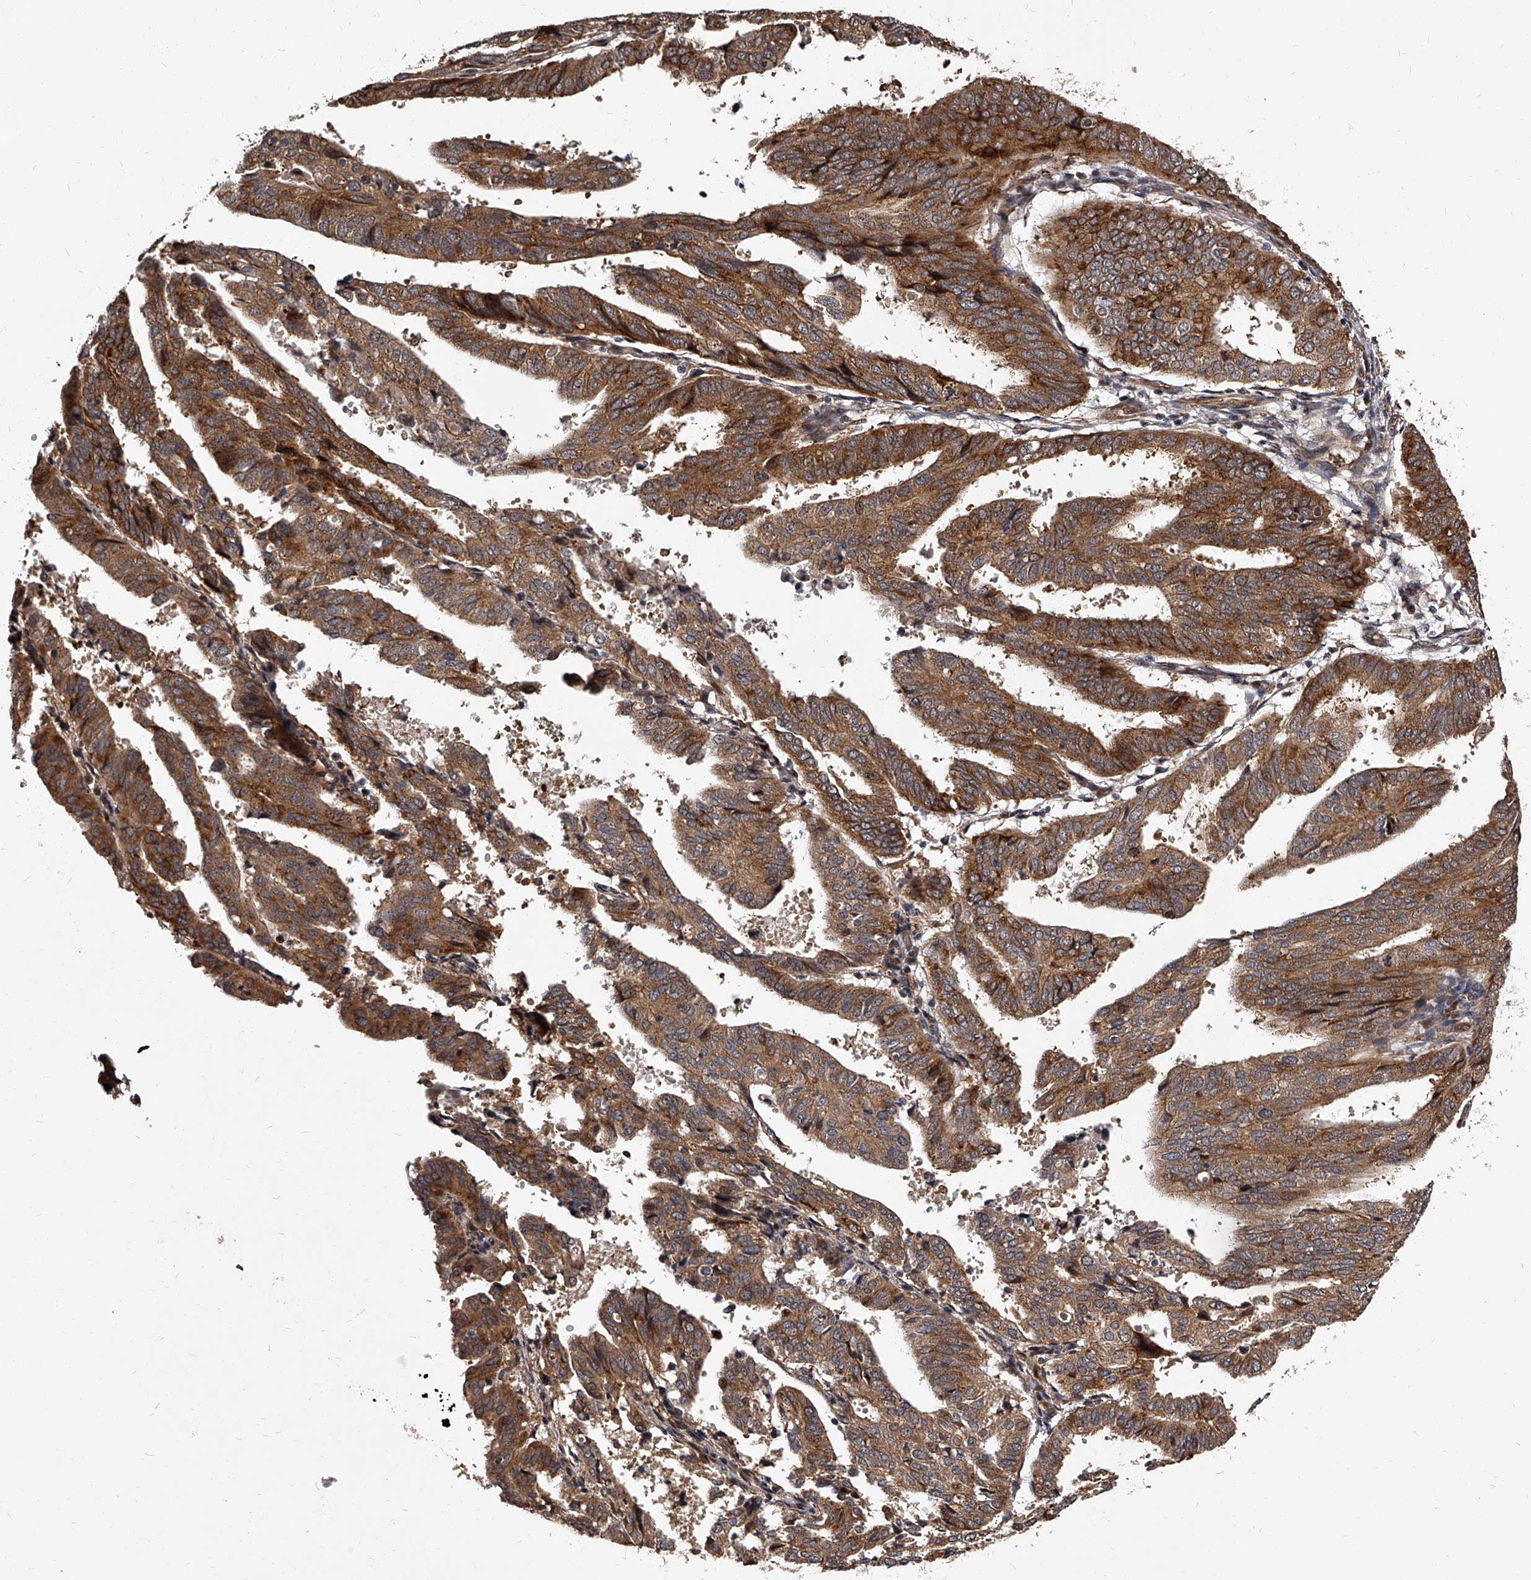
{"staining": {"intensity": "moderate", "quantity": ">75%", "location": "cytoplasmic/membranous"}, "tissue": "endometrial cancer", "cell_type": "Tumor cells", "image_type": "cancer", "snomed": [{"axis": "morphology", "description": "Adenocarcinoma, NOS"}, {"axis": "topography", "description": "Uterus"}], "caption": "DAB immunohistochemical staining of endometrial adenocarcinoma reveals moderate cytoplasmic/membranous protein staining in about >75% of tumor cells.", "gene": "RSC1A1", "patient": {"sex": "female", "age": 77}}